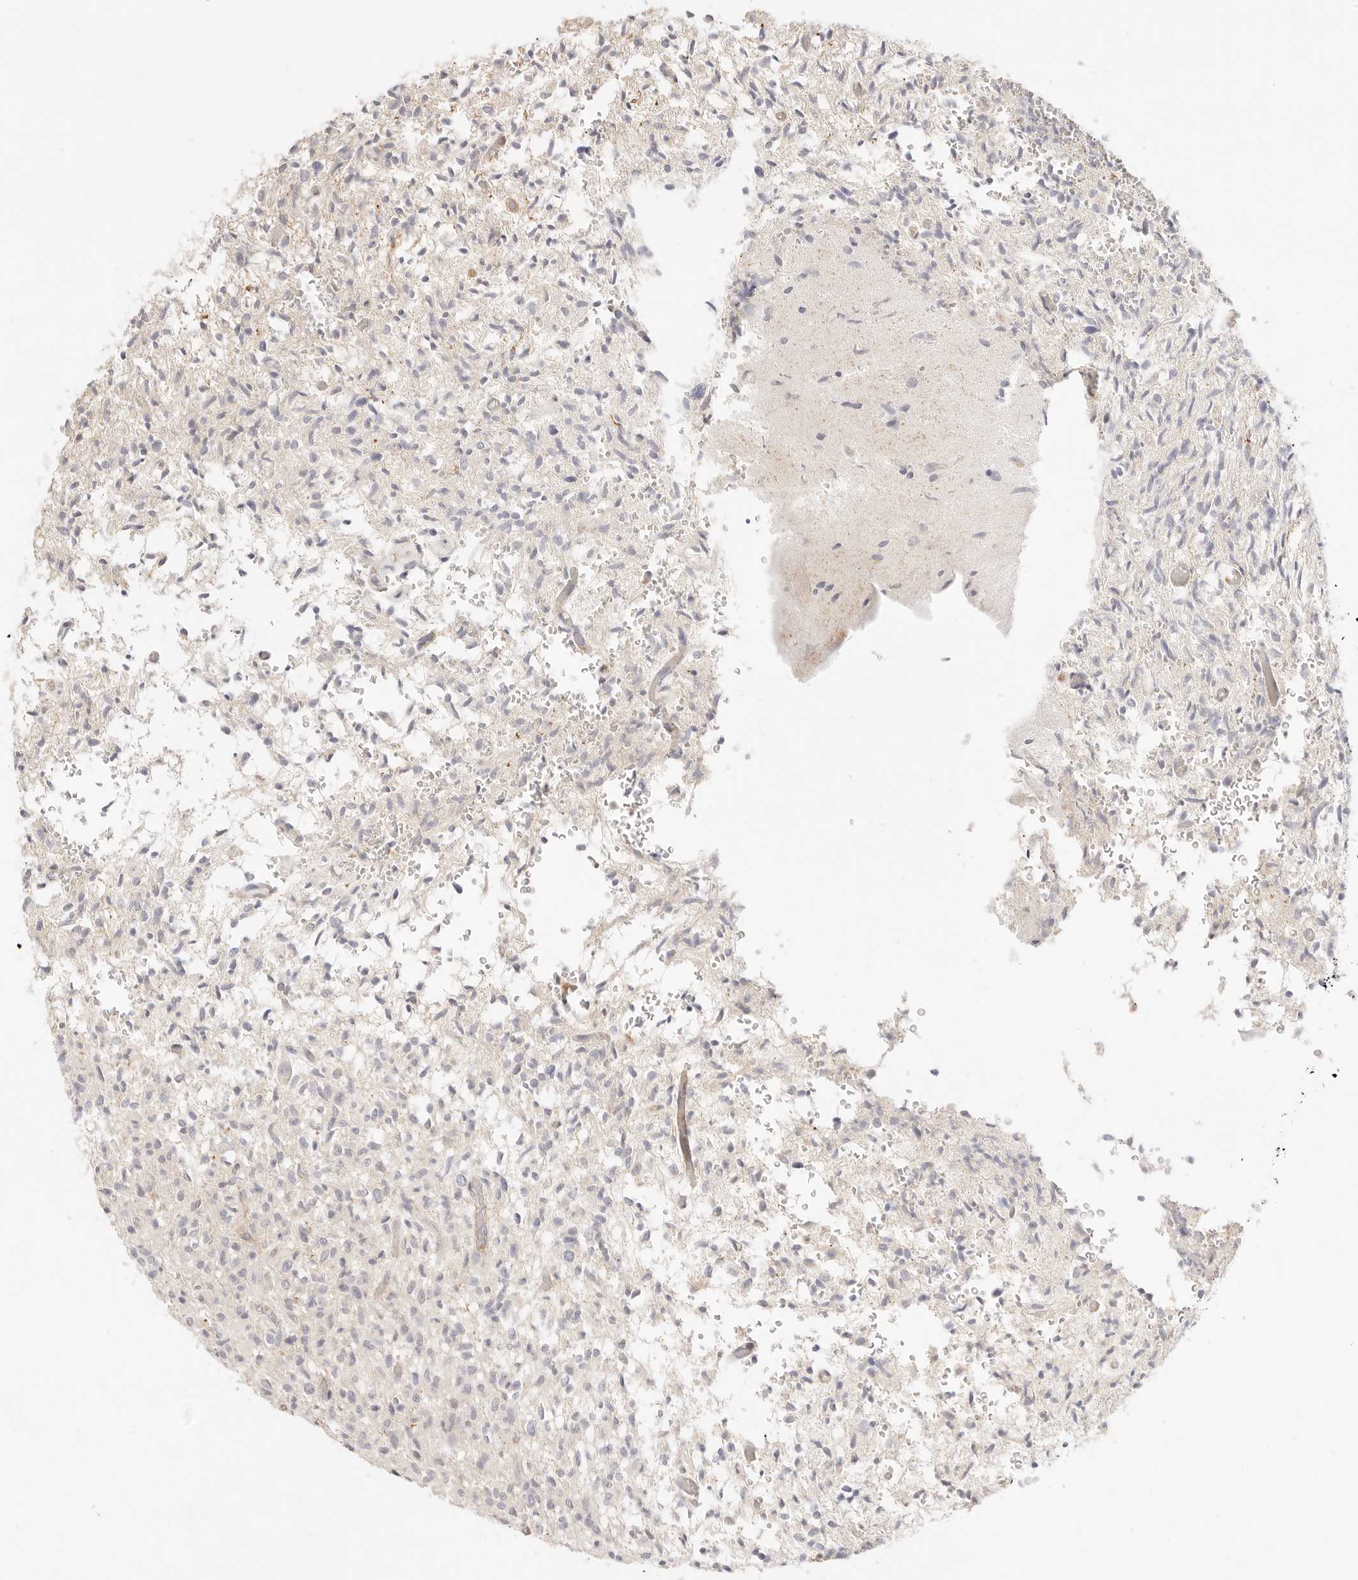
{"staining": {"intensity": "negative", "quantity": "none", "location": "none"}, "tissue": "glioma", "cell_type": "Tumor cells", "image_type": "cancer", "snomed": [{"axis": "morphology", "description": "Glioma, malignant, High grade"}, {"axis": "topography", "description": "Brain"}], "caption": "Tumor cells show no significant staining in glioma. Nuclei are stained in blue.", "gene": "UBXN10", "patient": {"sex": "female", "age": 57}}